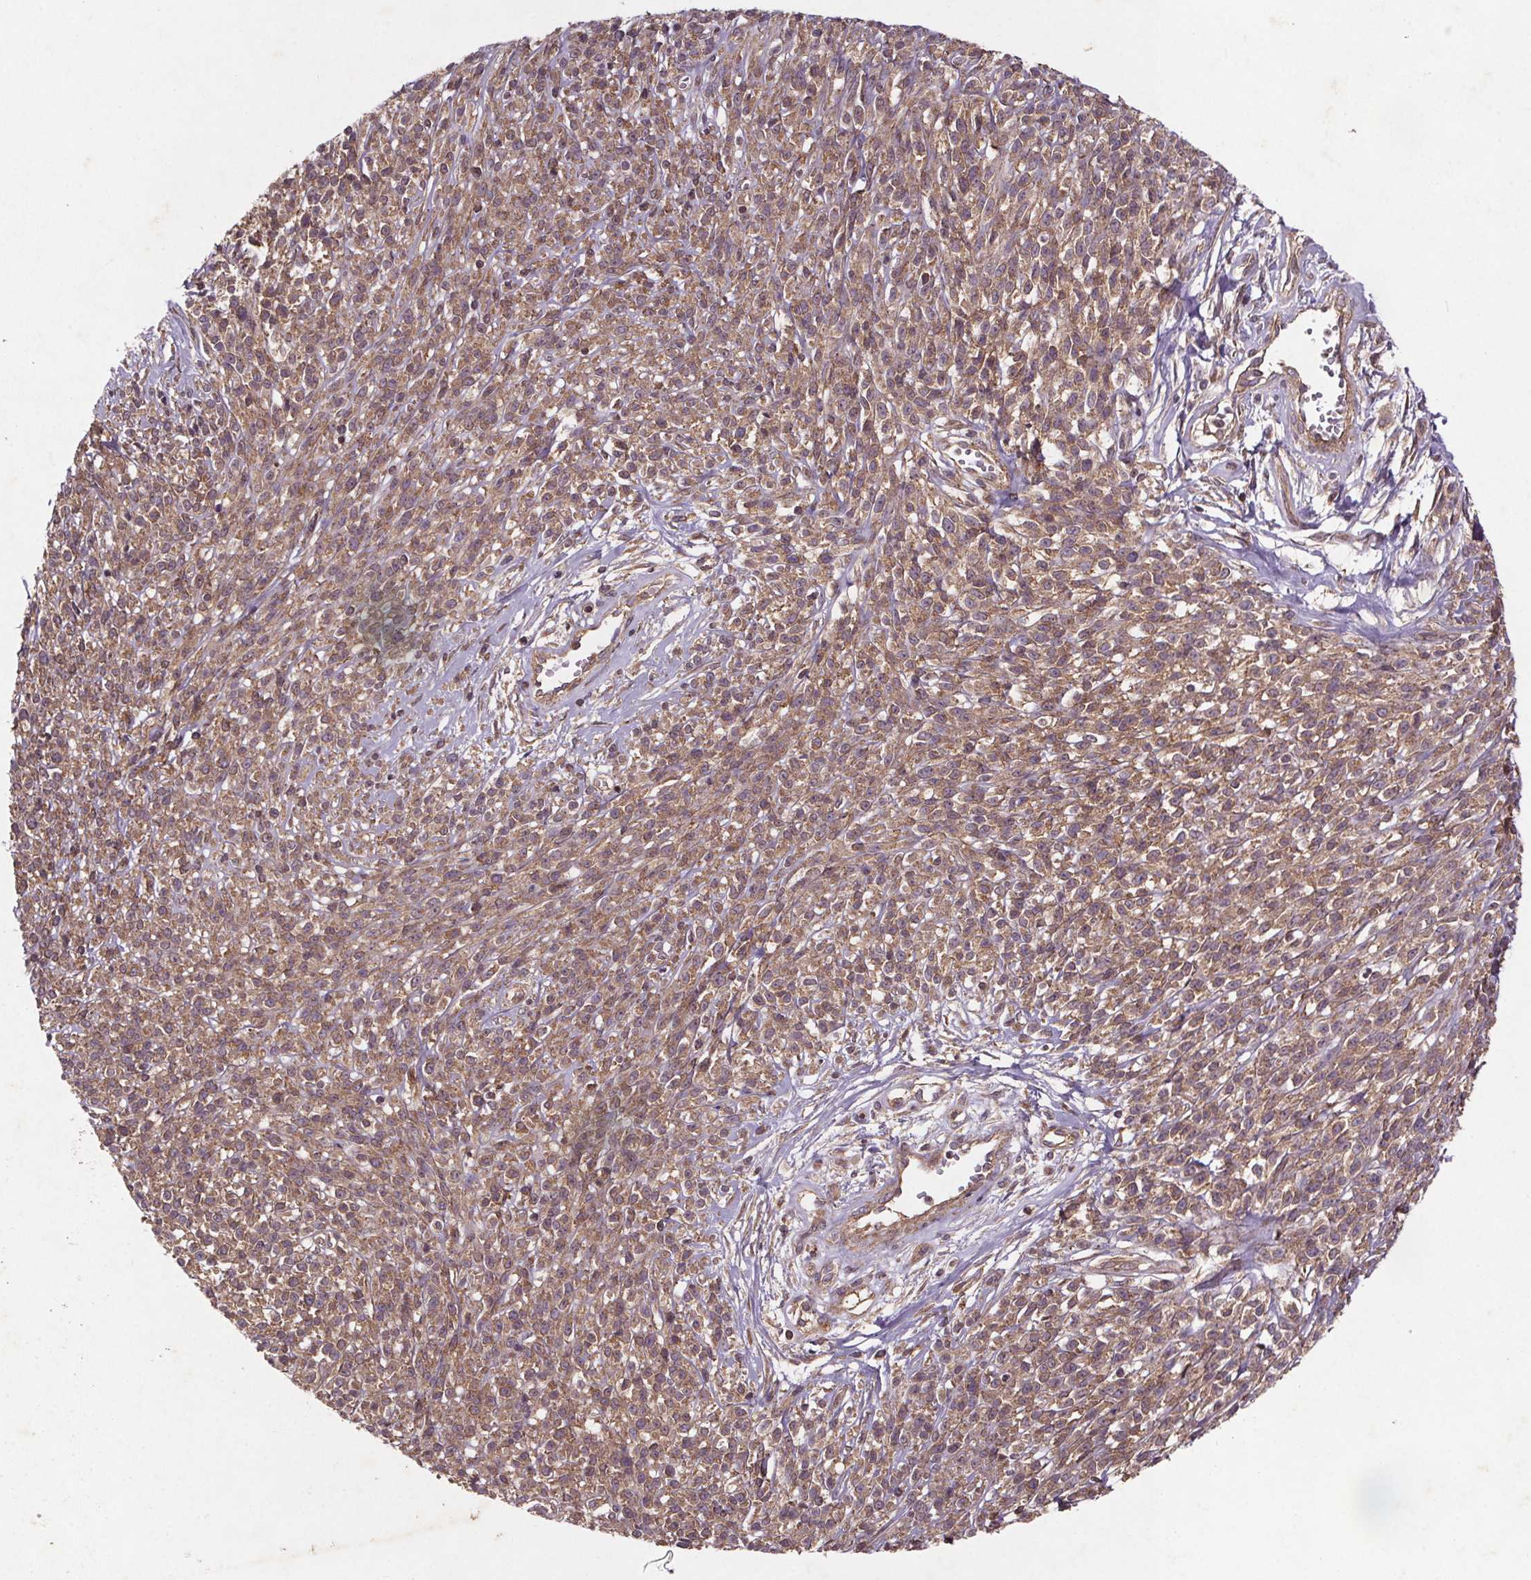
{"staining": {"intensity": "moderate", "quantity": ">75%", "location": "cytoplasmic/membranous"}, "tissue": "melanoma", "cell_type": "Tumor cells", "image_type": "cancer", "snomed": [{"axis": "morphology", "description": "Malignant melanoma, NOS"}, {"axis": "topography", "description": "Skin"}, {"axis": "topography", "description": "Skin of trunk"}], "caption": "DAB (3,3'-diaminobenzidine) immunohistochemical staining of human melanoma exhibits moderate cytoplasmic/membranous protein staining in about >75% of tumor cells.", "gene": "STRN3", "patient": {"sex": "male", "age": 74}}